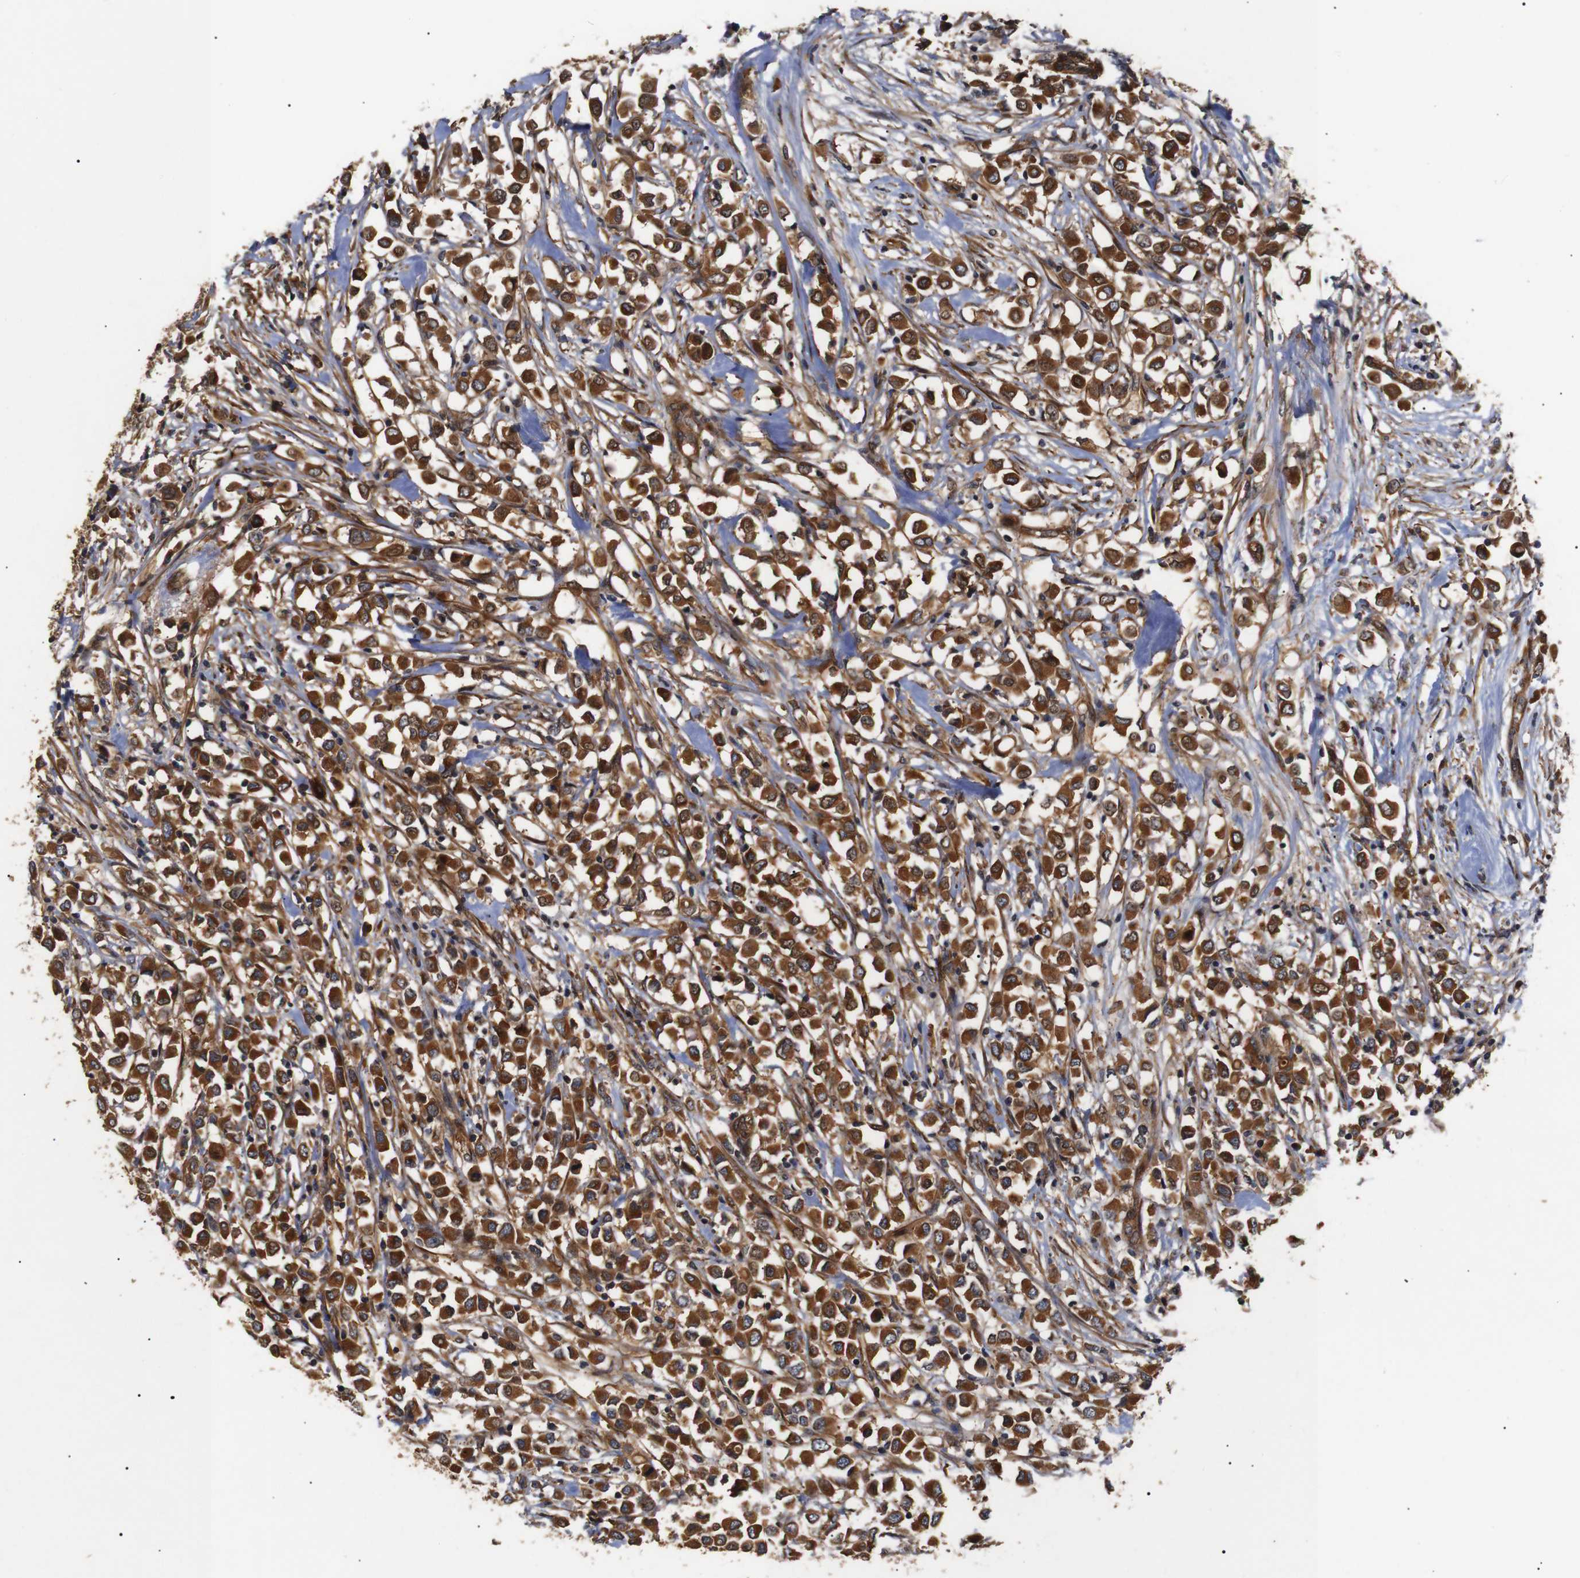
{"staining": {"intensity": "strong", "quantity": ">75%", "location": "cytoplasmic/membranous"}, "tissue": "breast cancer", "cell_type": "Tumor cells", "image_type": "cancer", "snomed": [{"axis": "morphology", "description": "Duct carcinoma"}, {"axis": "topography", "description": "Breast"}], "caption": "An IHC image of neoplastic tissue is shown. Protein staining in brown labels strong cytoplasmic/membranous positivity in infiltrating ductal carcinoma (breast) within tumor cells. Nuclei are stained in blue.", "gene": "PAWR", "patient": {"sex": "female", "age": 61}}